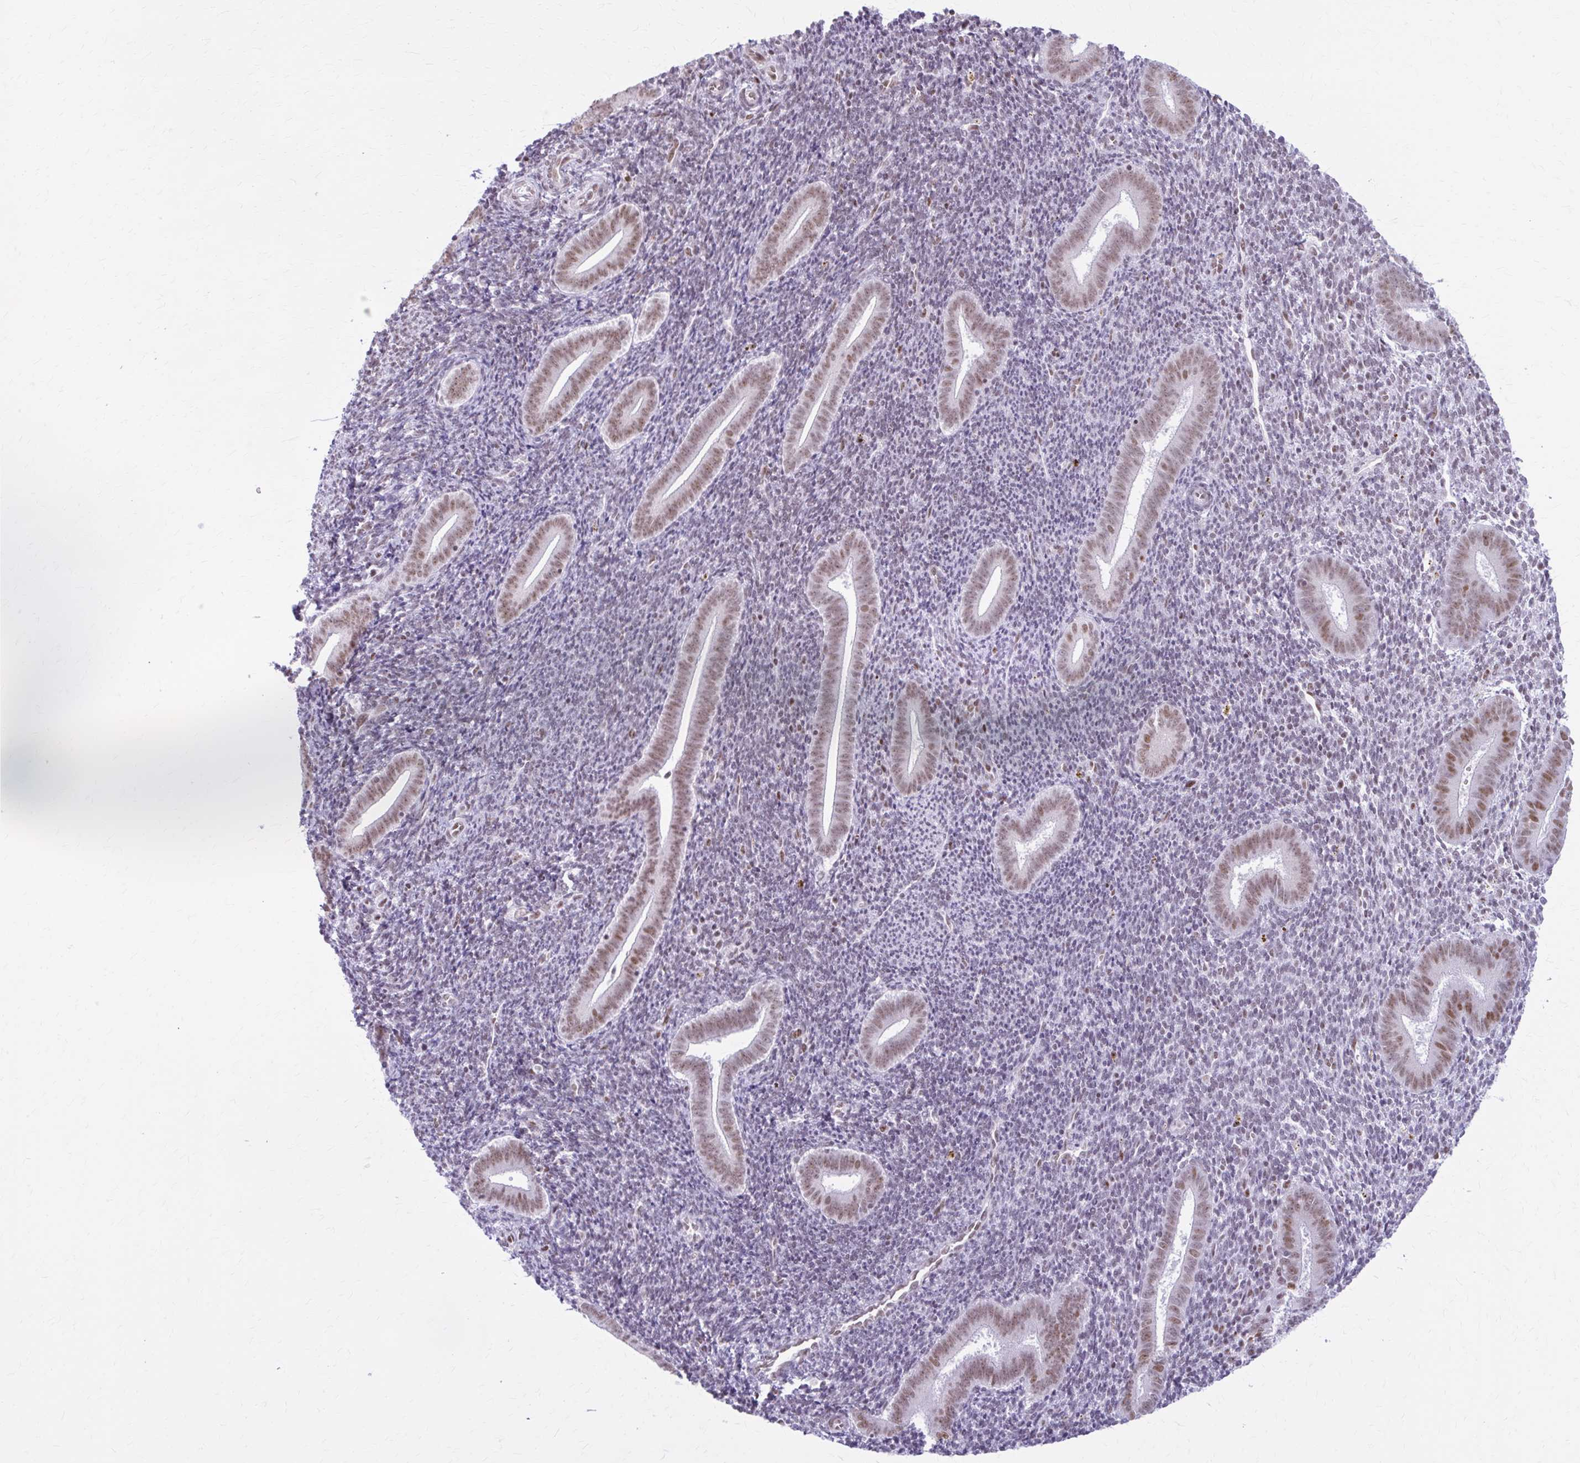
{"staining": {"intensity": "moderate", "quantity": "<25%", "location": "nuclear"}, "tissue": "endometrium", "cell_type": "Cells in endometrial stroma", "image_type": "normal", "snomed": [{"axis": "morphology", "description": "Normal tissue, NOS"}, {"axis": "topography", "description": "Endometrium"}], "caption": "IHC histopathology image of normal endometrium stained for a protein (brown), which displays low levels of moderate nuclear expression in about <25% of cells in endometrial stroma.", "gene": "PABIR1", "patient": {"sex": "female", "age": 25}}